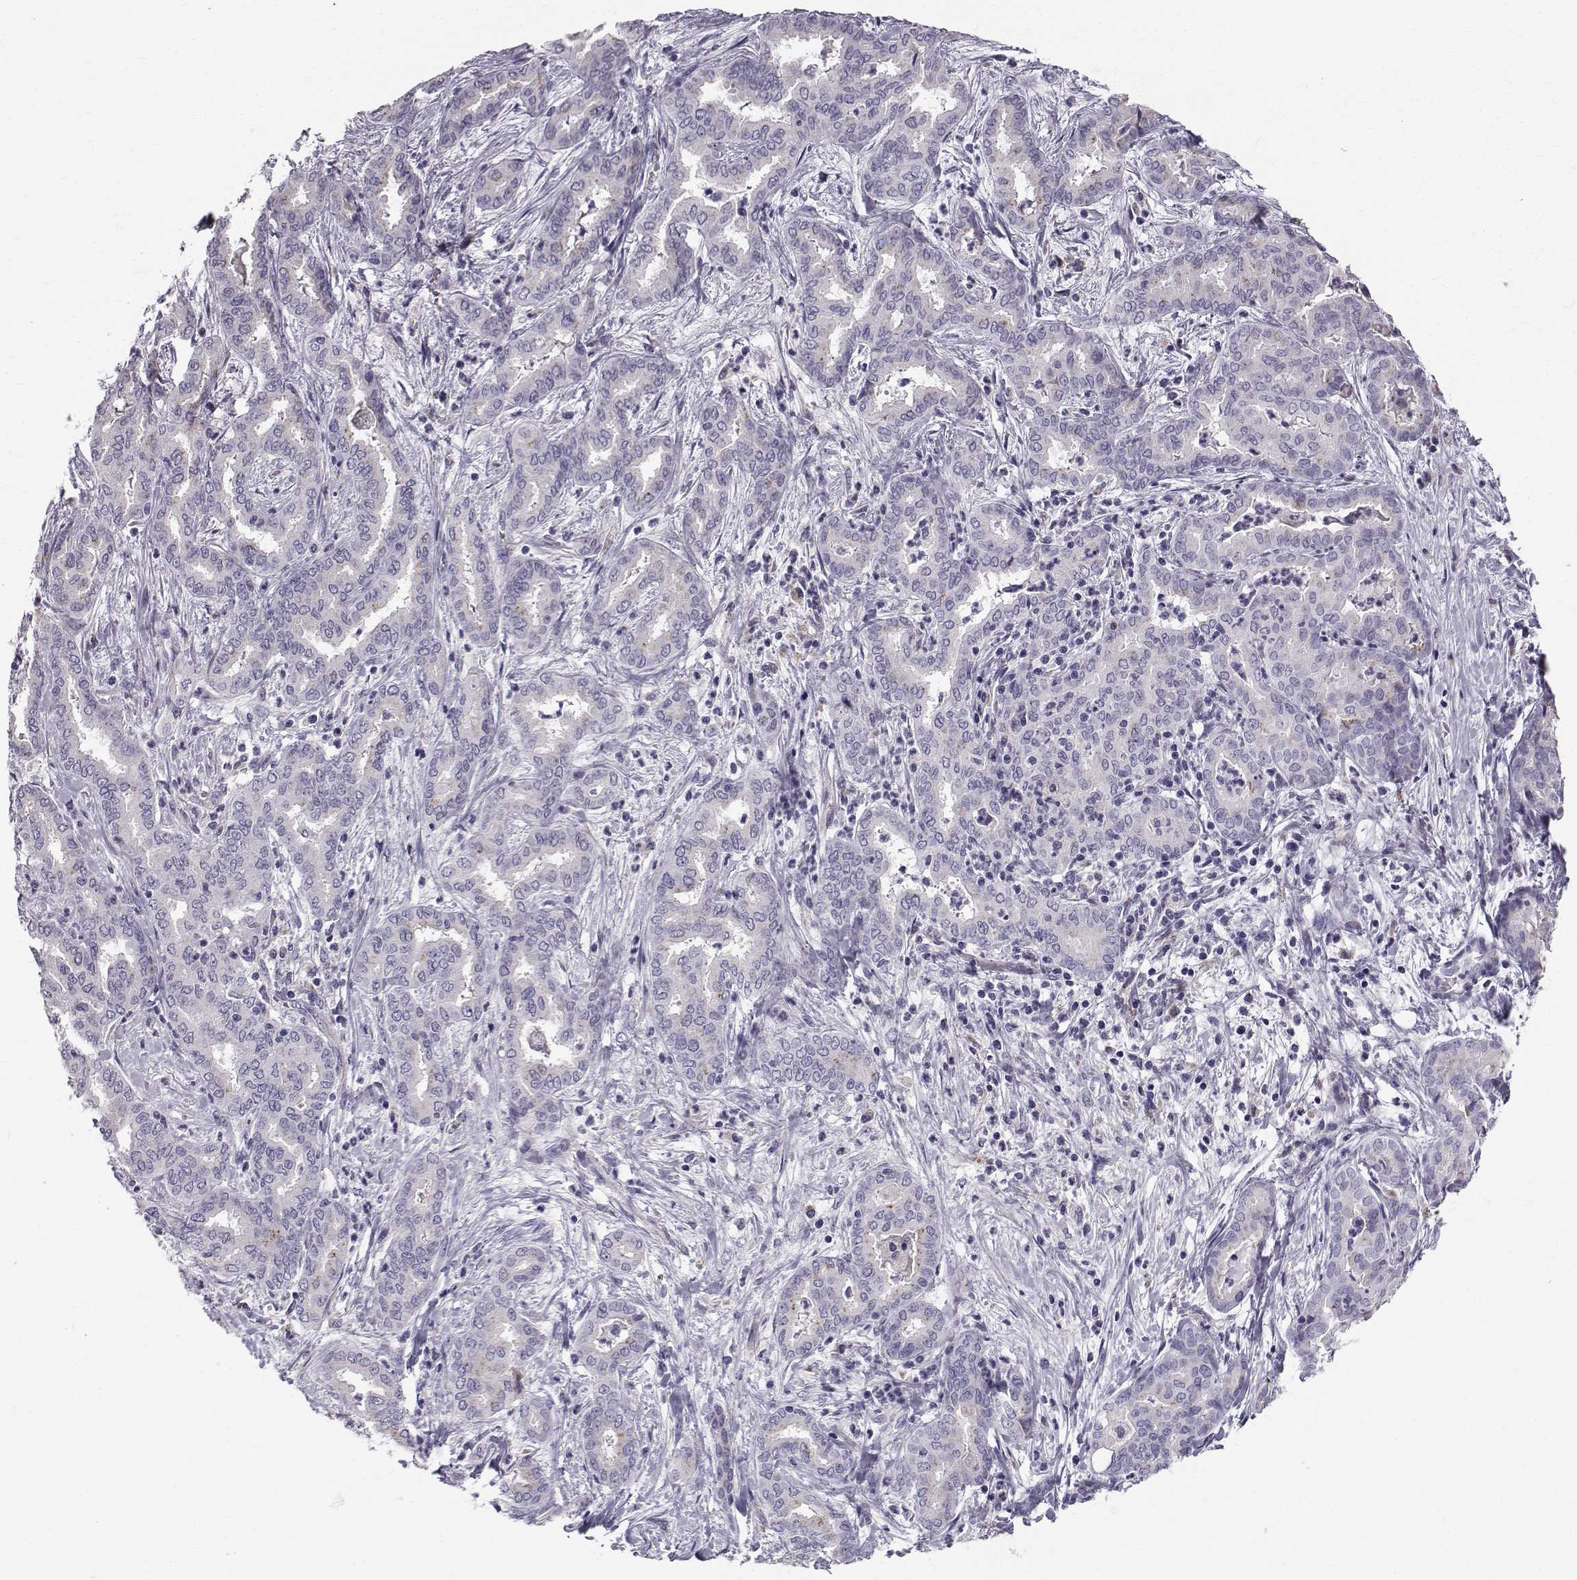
{"staining": {"intensity": "weak", "quantity": "25%-75%", "location": "cytoplasmic/membranous"}, "tissue": "liver cancer", "cell_type": "Tumor cells", "image_type": "cancer", "snomed": [{"axis": "morphology", "description": "Cholangiocarcinoma"}, {"axis": "topography", "description": "Liver"}], "caption": "A micrograph of human liver cancer (cholangiocarcinoma) stained for a protein displays weak cytoplasmic/membranous brown staining in tumor cells.", "gene": "CALCR", "patient": {"sex": "female", "age": 64}}